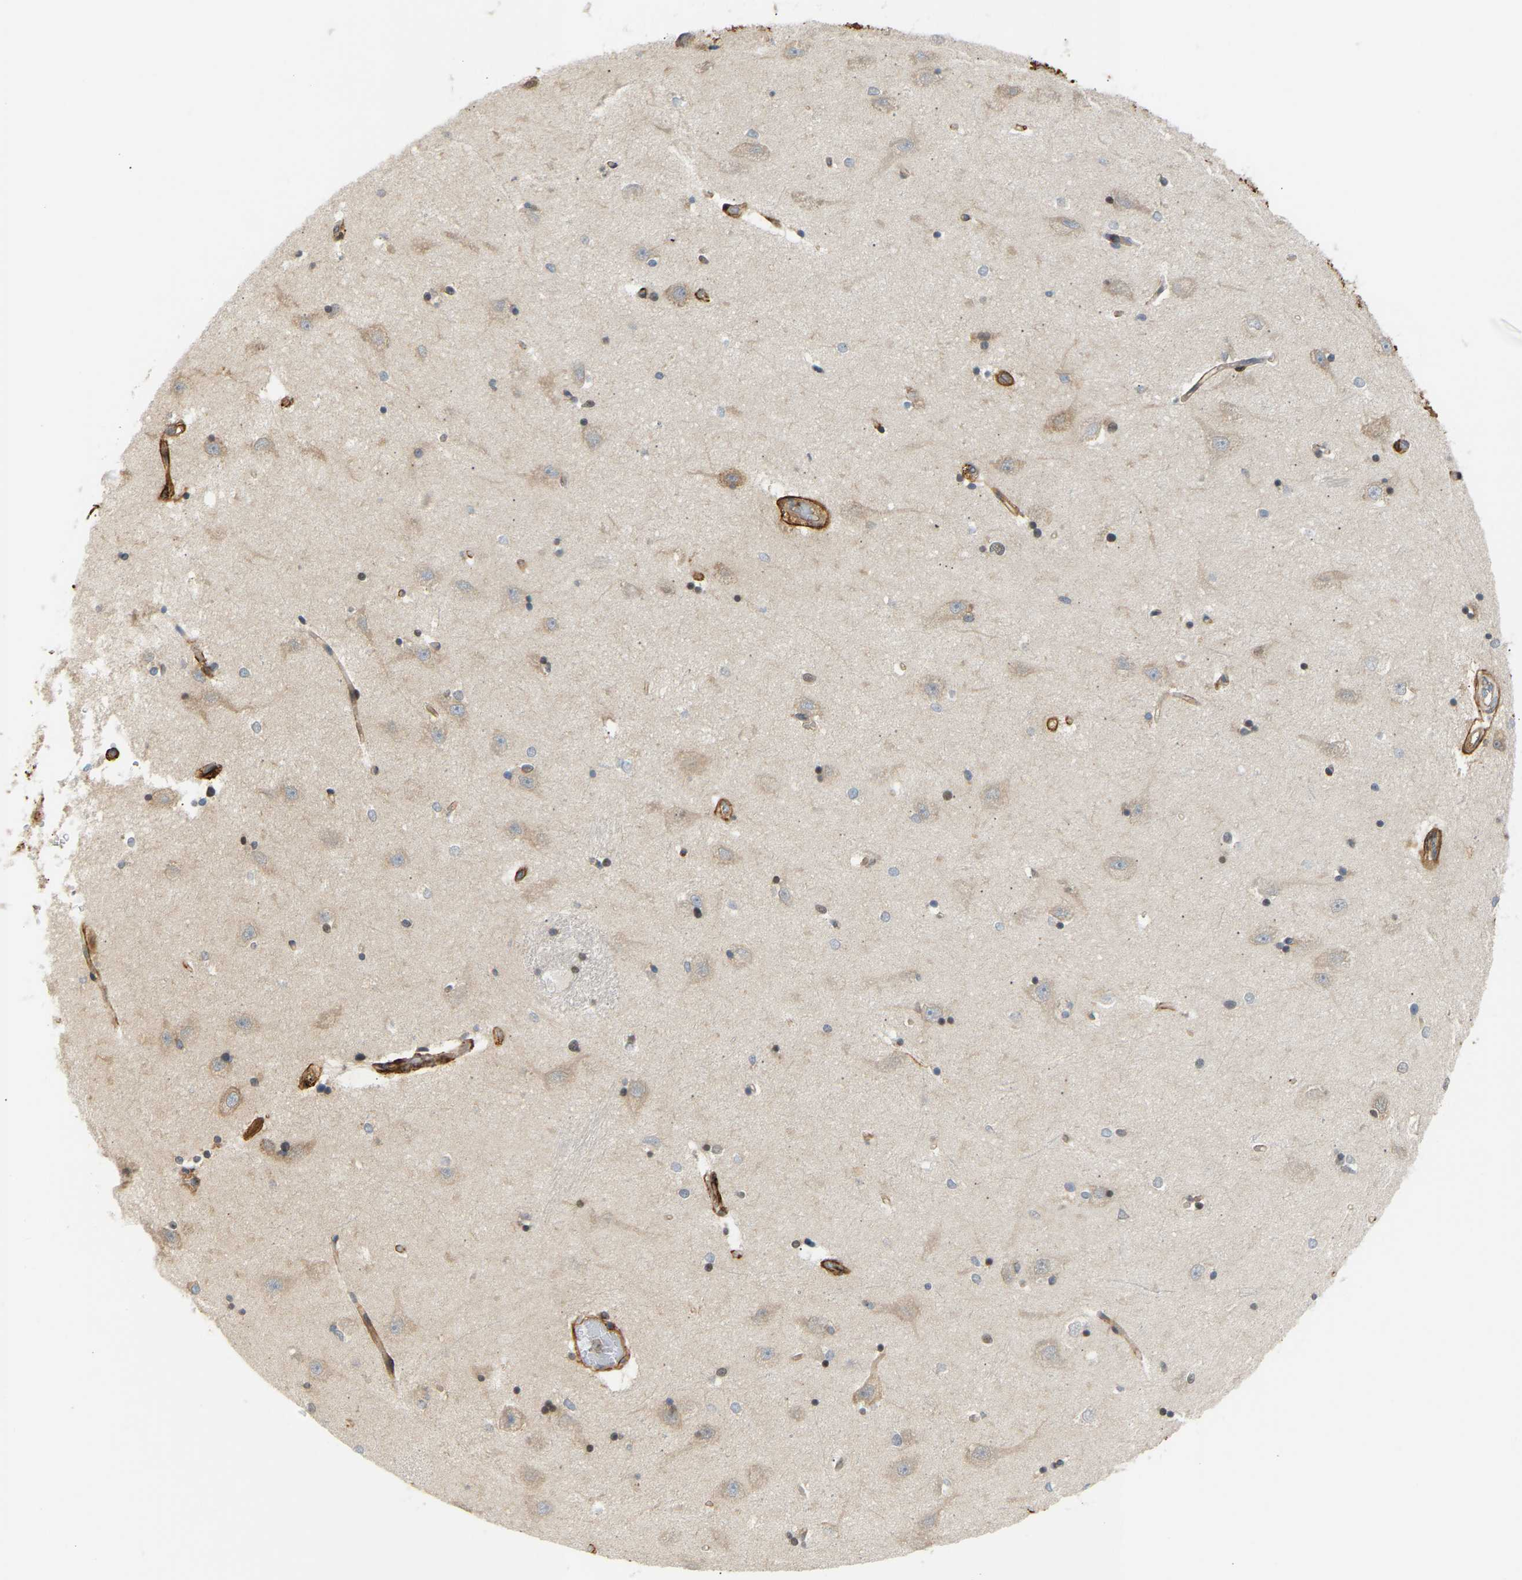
{"staining": {"intensity": "moderate", "quantity": "<25%", "location": "cytoplasmic/membranous"}, "tissue": "hippocampus", "cell_type": "Glial cells", "image_type": "normal", "snomed": [{"axis": "morphology", "description": "Normal tissue, NOS"}, {"axis": "topography", "description": "Hippocampus"}], "caption": "Immunohistochemical staining of unremarkable hippocampus displays moderate cytoplasmic/membranous protein expression in approximately <25% of glial cells. (DAB = brown stain, brightfield microscopy at high magnification).", "gene": "PLCG2", "patient": {"sex": "male", "age": 45}}